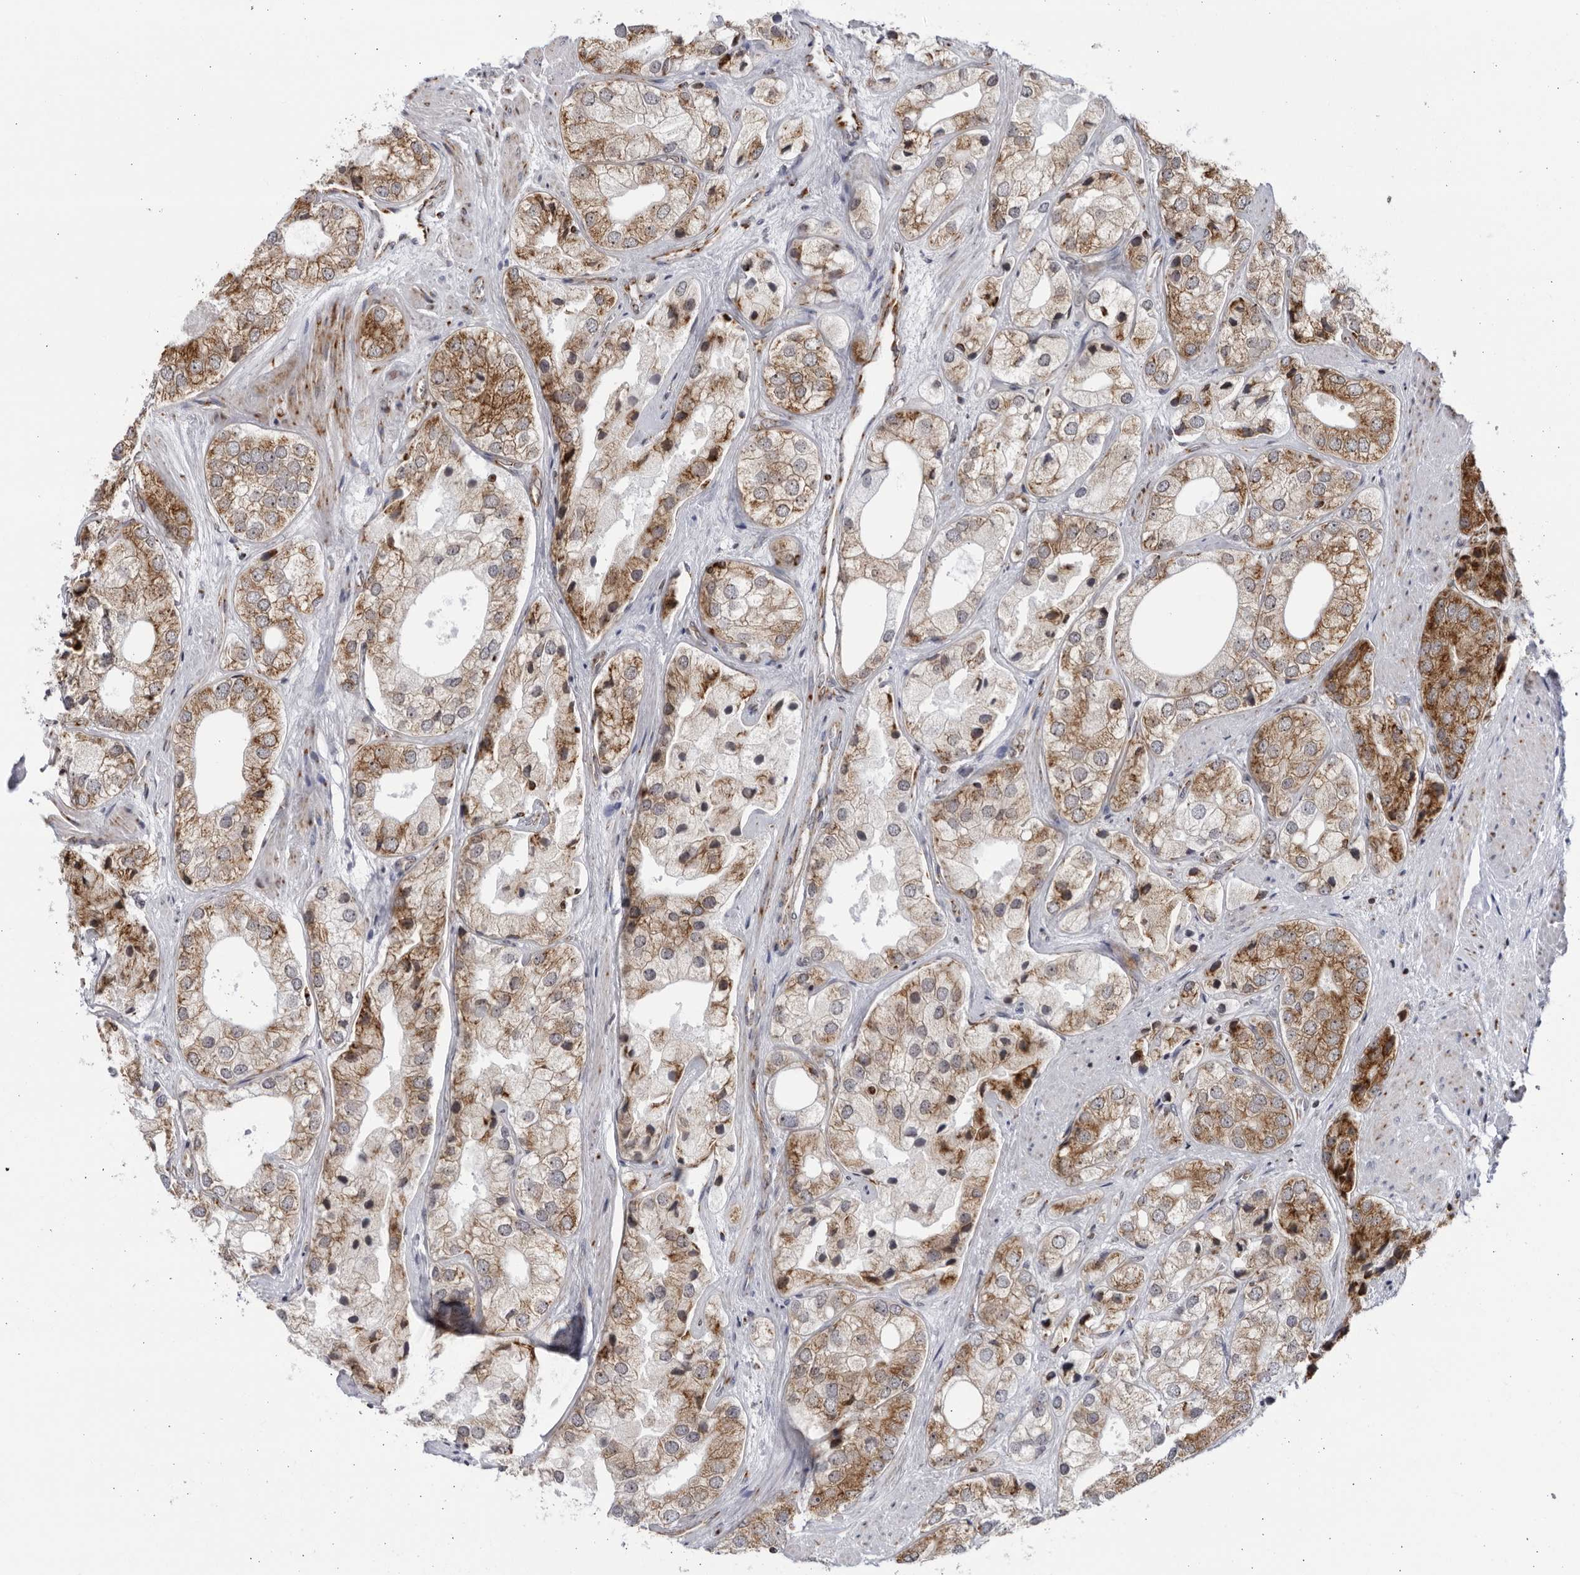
{"staining": {"intensity": "moderate", "quantity": ">75%", "location": "cytoplasmic/membranous"}, "tissue": "prostate cancer", "cell_type": "Tumor cells", "image_type": "cancer", "snomed": [{"axis": "morphology", "description": "Adenocarcinoma, High grade"}, {"axis": "topography", "description": "Prostate"}], "caption": "DAB (3,3'-diaminobenzidine) immunohistochemical staining of human prostate cancer demonstrates moderate cytoplasmic/membranous protein staining in approximately >75% of tumor cells. Ihc stains the protein of interest in brown and the nuclei are stained blue.", "gene": "RBM34", "patient": {"sex": "male", "age": 50}}